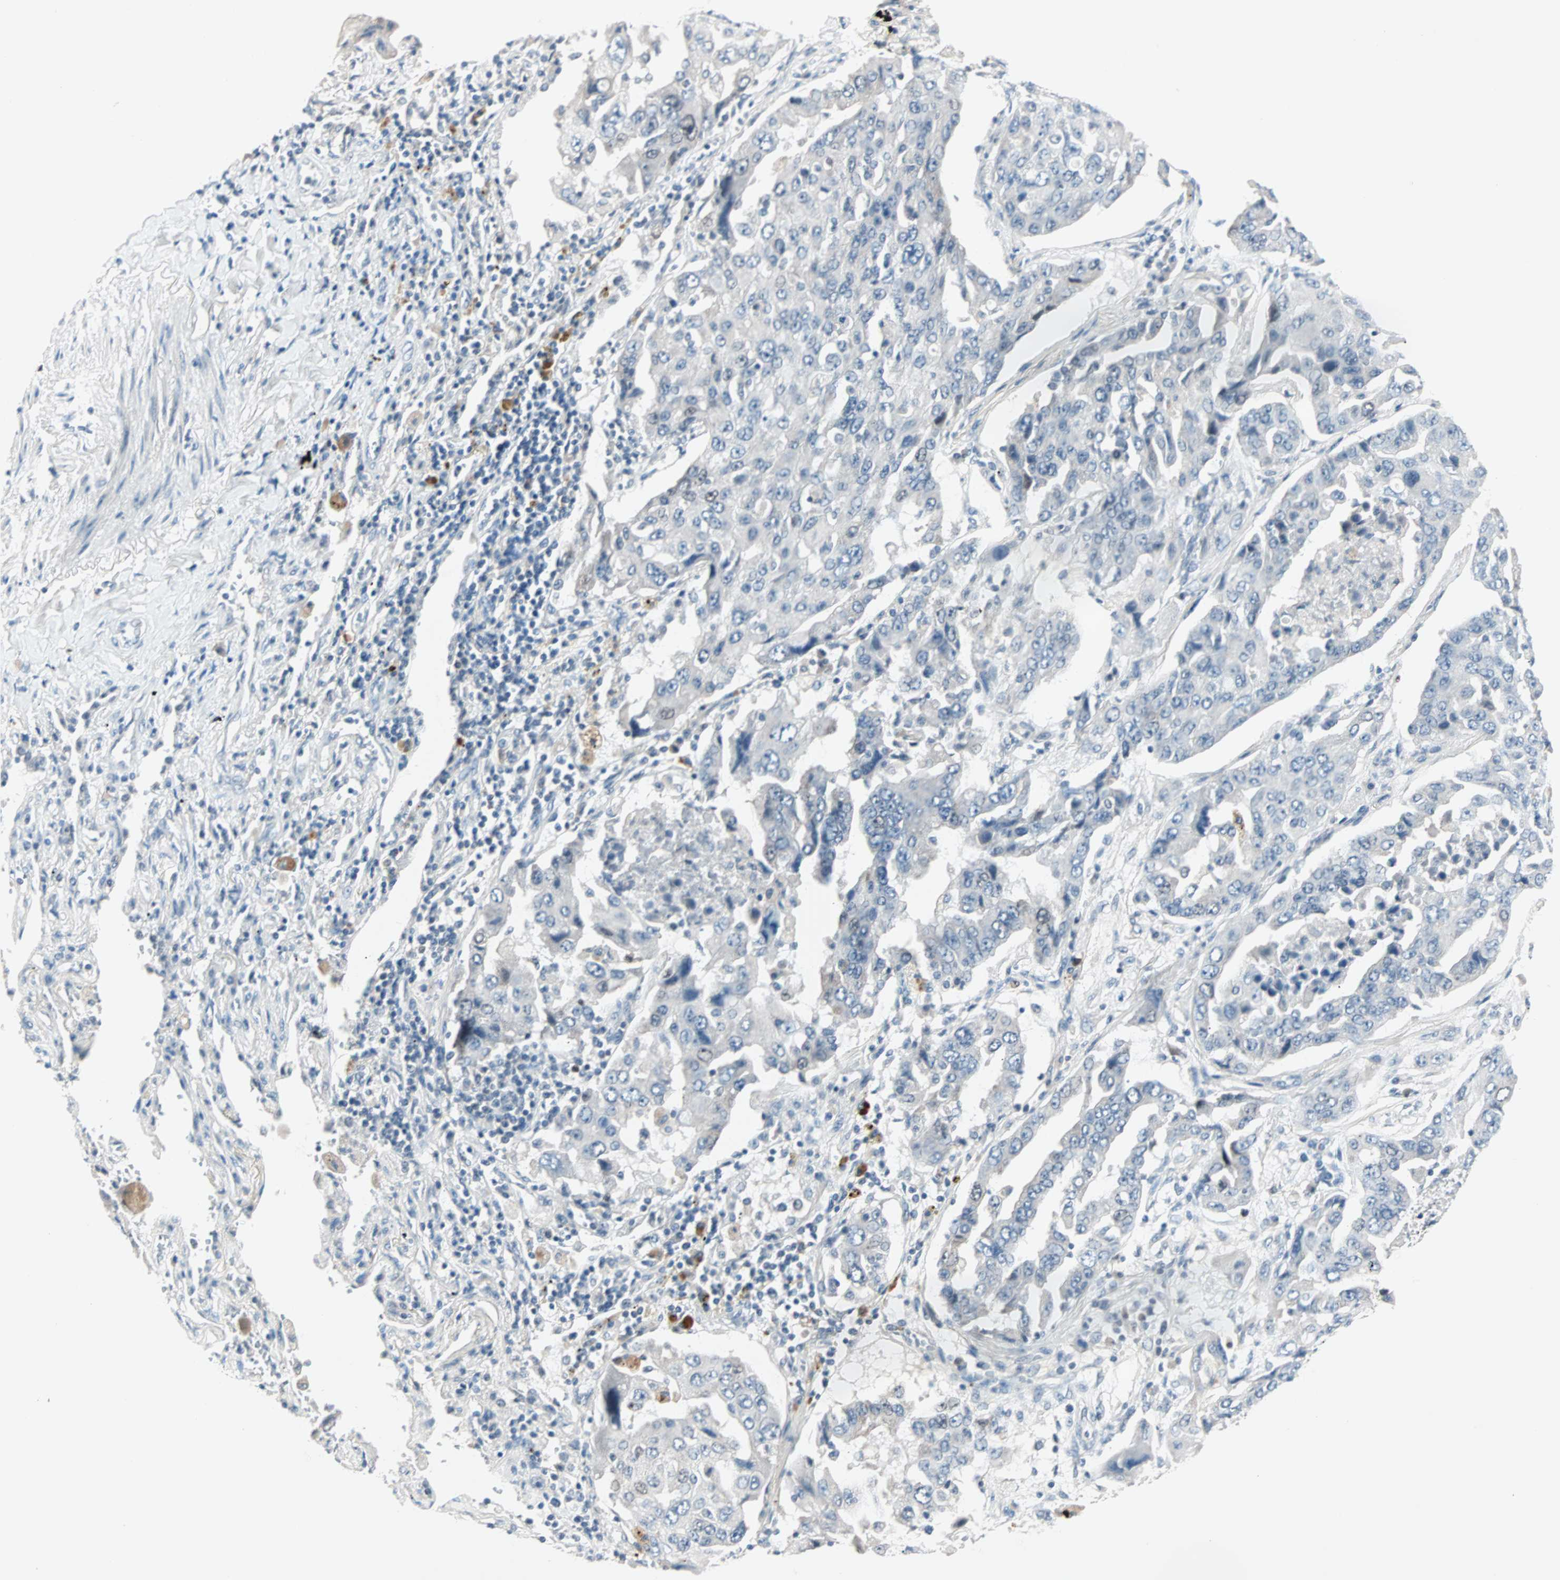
{"staining": {"intensity": "negative", "quantity": "none", "location": "none"}, "tissue": "lung cancer", "cell_type": "Tumor cells", "image_type": "cancer", "snomed": [{"axis": "morphology", "description": "Adenocarcinoma, NOS"}, {"axis": "topography", "description": "Lung"}], "caption": "Immunohistochemical staining of lung cancer displays no significant staining in tumor cells.", "gene": "CCNE2", "patient": {"sex": "female", "age": 65}}